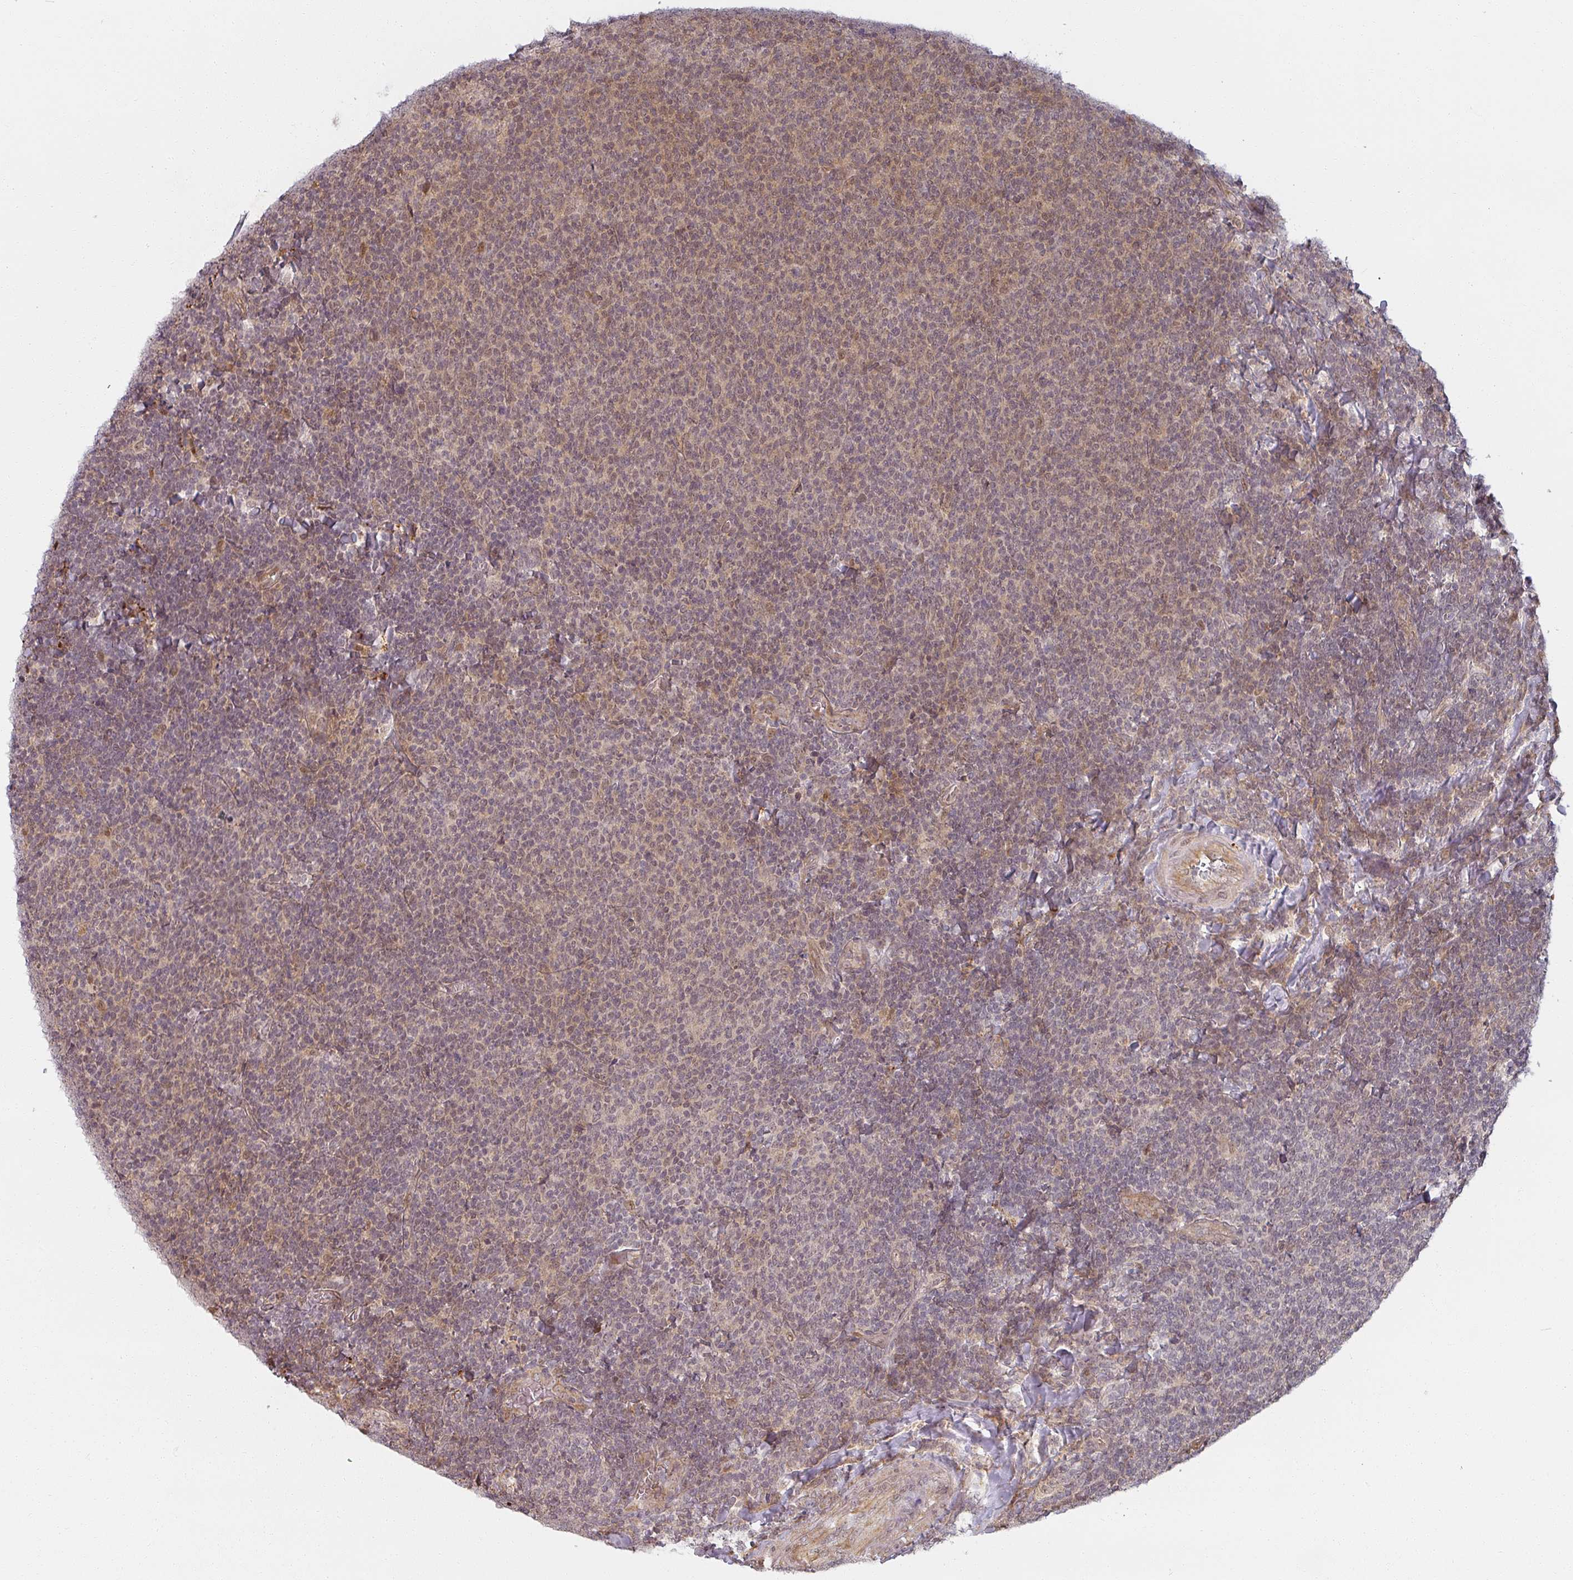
{"staining": {"intensity": "weak", "quantity": ">75%", "location": "cytoplasmic/membranous,nuclear"}, "tissue": "lymphoma", "cell_type": "Tumor cells", "image_type": "cancer", "snomed": [{"axis": "morphology", "description": "Malignant lymphoma, non-Hodgkin's type, Low grade"}, {"axis": "topography", "description": "Lymph node"}], "caption": "Human malignant lymphoma, non-Hodgkin's type (low-grade) stained with a brown dye shows weak cytoplasmic/membranous and nuclear positive expression in approximately >75% of tumor cells.", "gene": "MED19", "patient": {"sex": "male", "age": 52}}